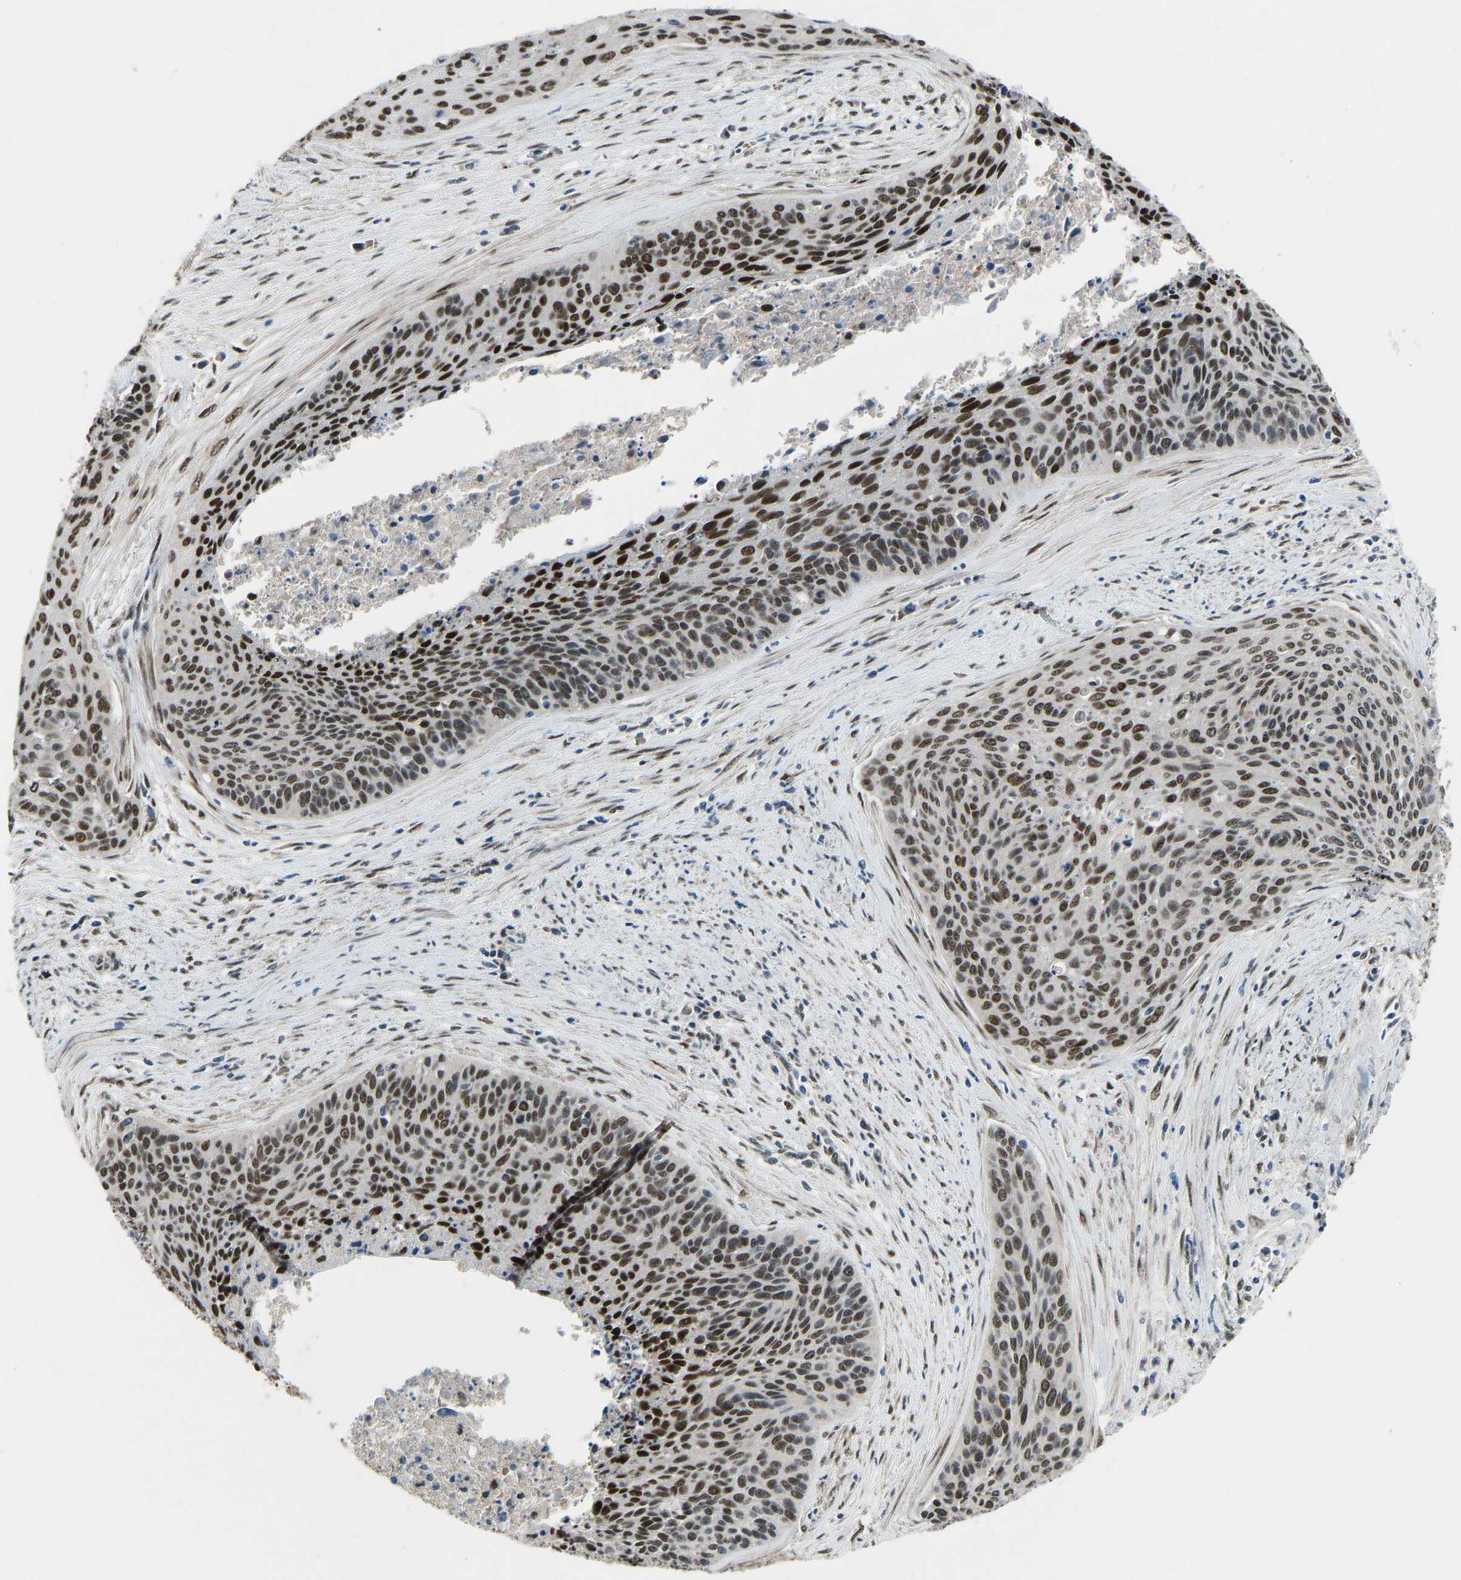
{"staining": {"intensity": "strong", "quantity": "25%-75%", "location": "nuclear"}, "tissue": "cervical cancer", "cell_type": "Tumor cells", "image_type": "cancer", "snomed": [{"axis": "morphology", "description": "Squamous cell carcinoma, NOS"}, {"axis": "topography", "description": "Cervix"}], "caption": "Cervical squamous cell carcinoma tissue reveals strong nuclear positivity in approximately 25%-75% of tumor cells", "gene": "FOS", "patient": {"sex": "female", "age": 55}}